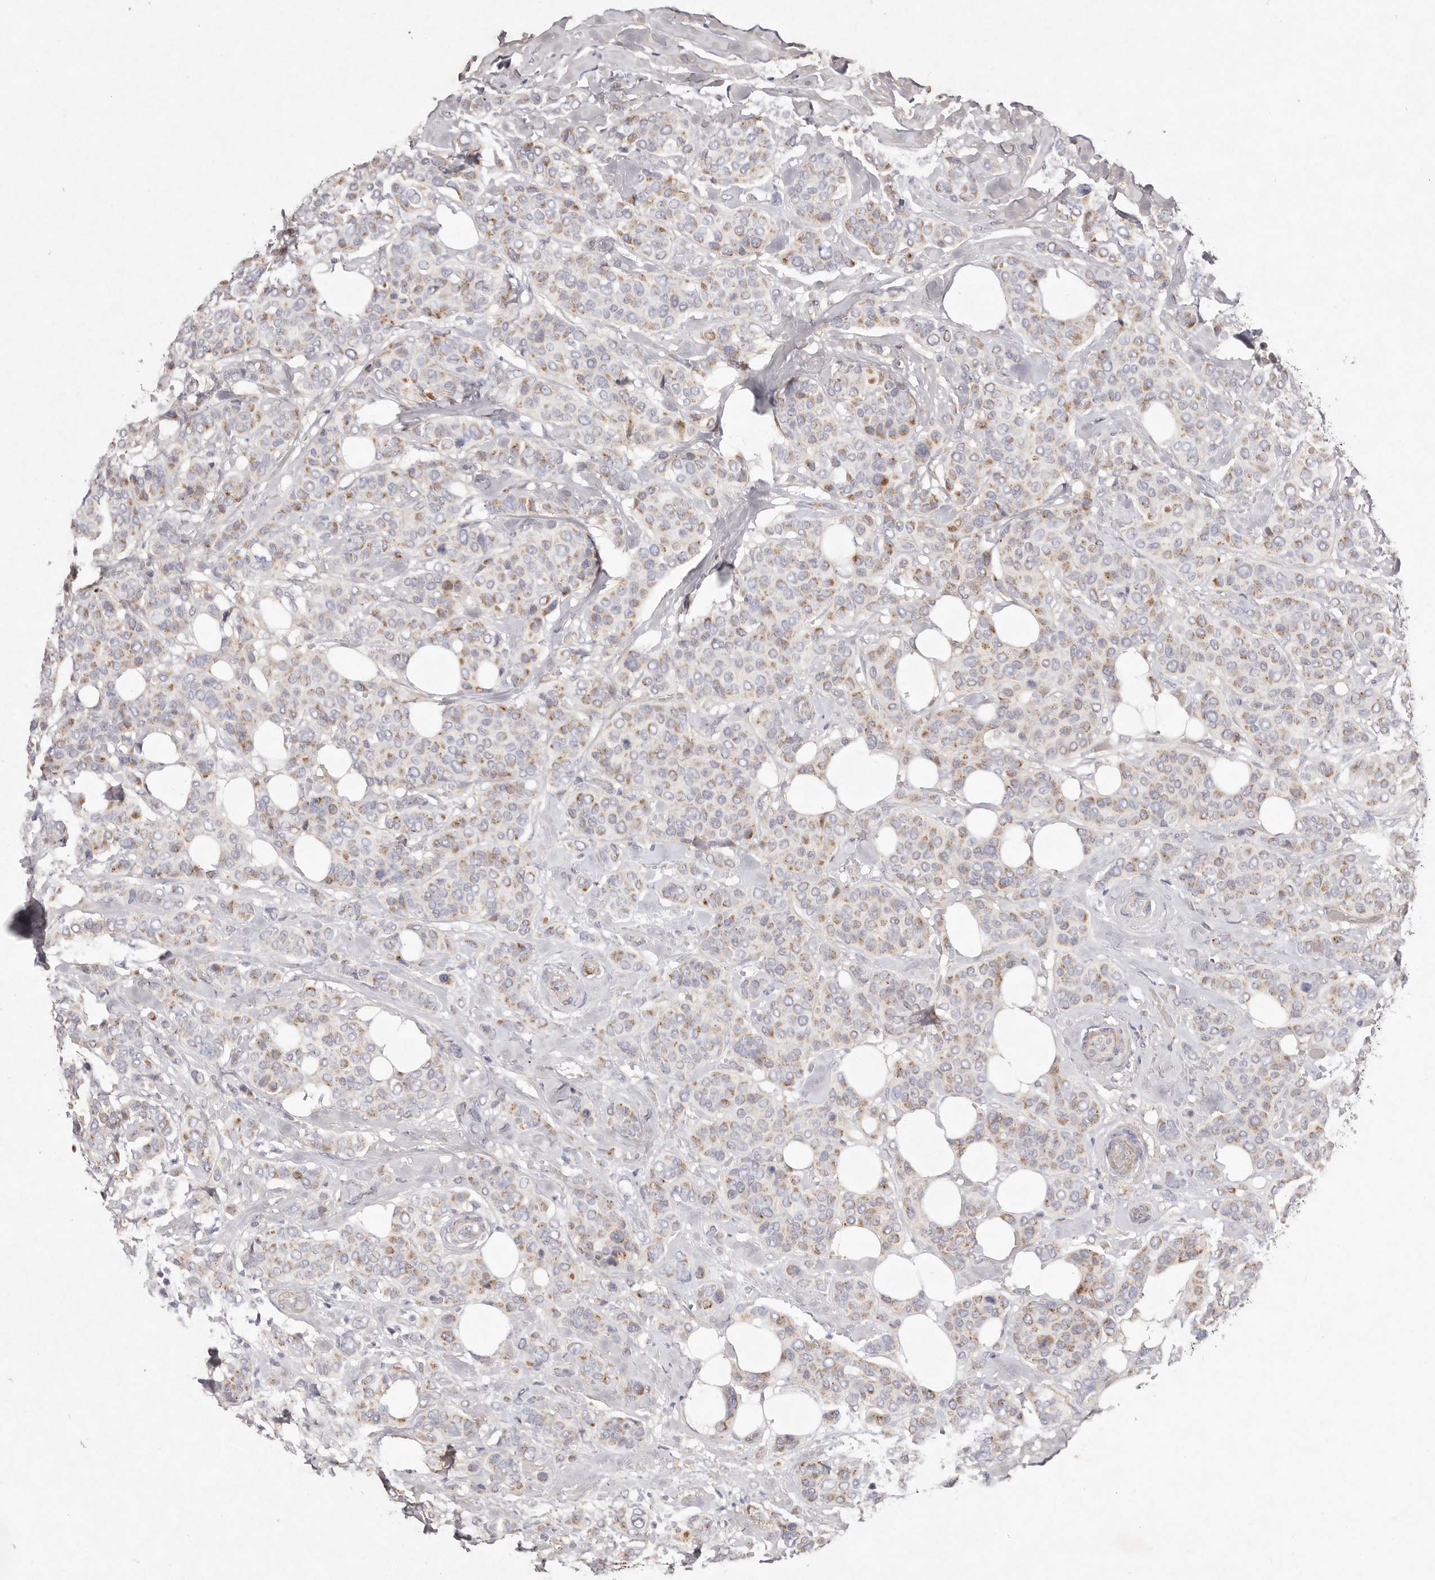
{"staining": {"intensity": "moderate", "quantity": "25%-75%", "location": "cytoplasmic/membranous"}, "tissue": "breast cancer", "cell_type": "Tumor cells", "image_type": "cancer", "snomed": [{"axis": "morphology", "description": "Lobular carcinoma"}, {"axis": "topography", "description": "Breast"}], "caption": "Human breast cancer (lobular carcinoma) stained with a brown dye shows moderate cytoplasmic/membranous positive staining in approximately 25%-75% of tumor cells.", "gene": "USP24", "patient": {"sex": "female", "age": 51}}